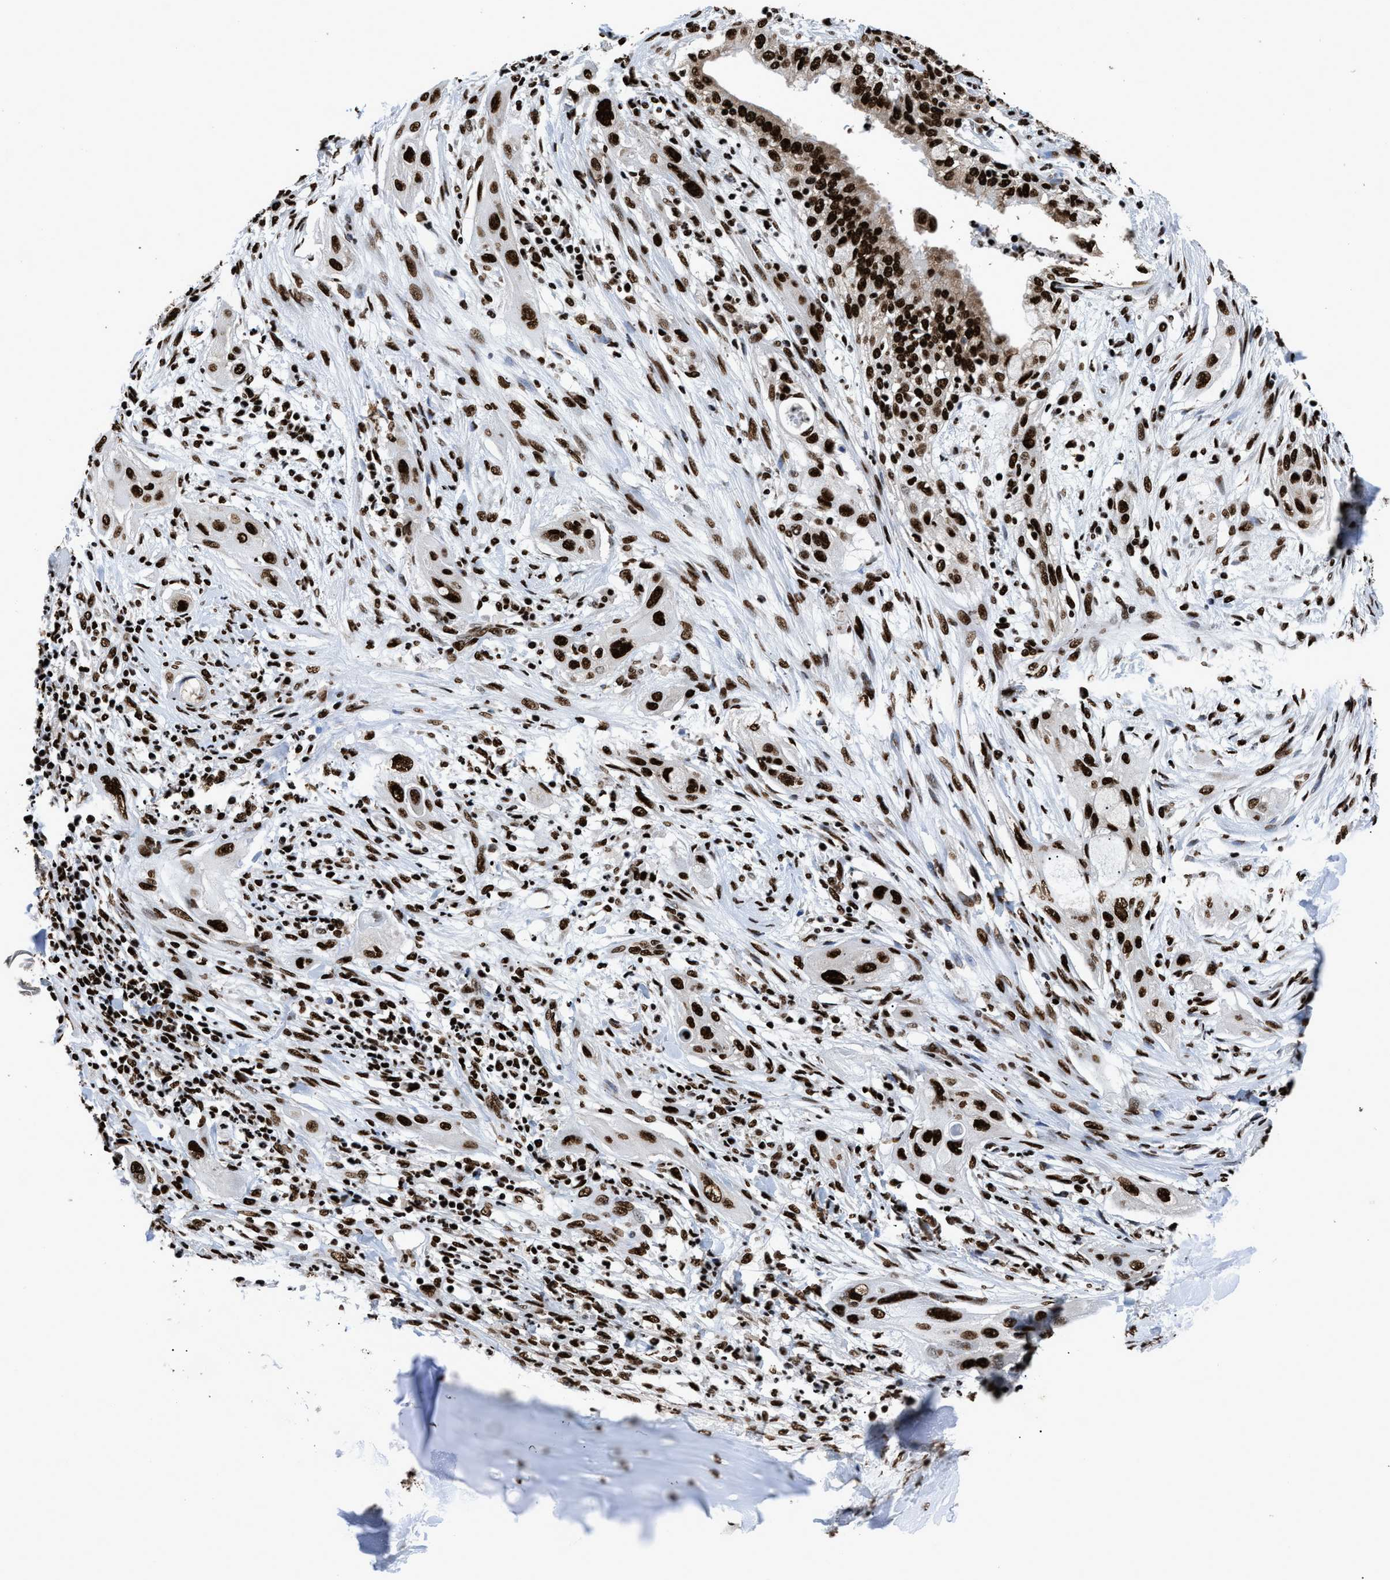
{"staining": {"intensity": "strong", "quantity": ">75%", "location": "nuclear"}, "tissue": "lung cancer", "cell_type": "Tumor cells", "image_type": "cancer", "snomed": [{"axis": "morphology", "description": "Squamous cell carcinoma, NOS"}, {"axis": "topography", "description": "Lung"}], "caption": "Immunohistochemistry (IHC) image of lung cancer (squamous cell carcinoma) stained for a protein (brown), which shows high levels of strong nuclear staining in approximately >75% of tumor cells.", "gene": "HNRNPM", "patient": {"sex": "female", "age": 47}}